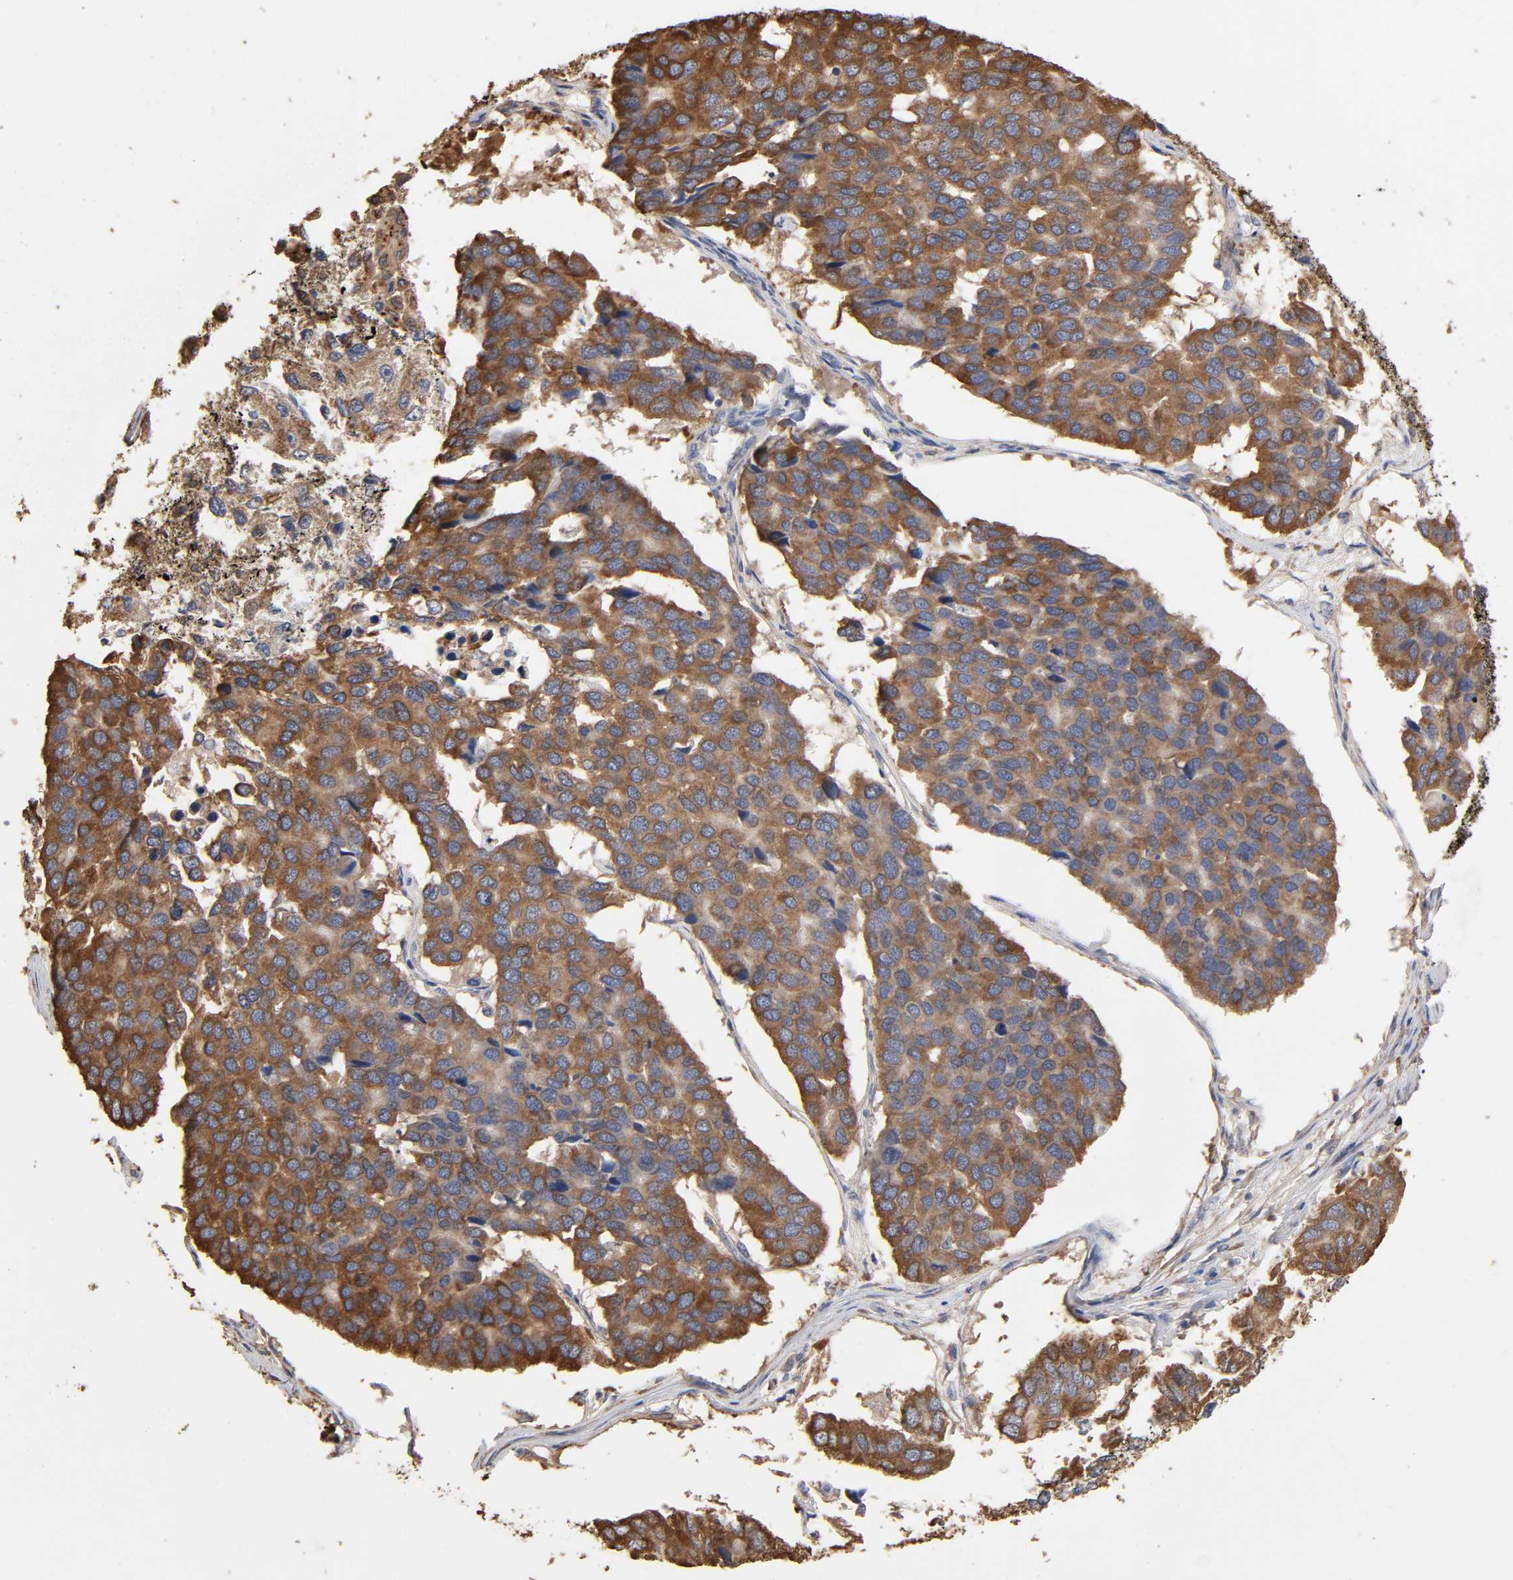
{"staining": {"intensity": "strong", "quantity": ">75%", "location": "cytoplasmic/membranous"}, "tissue": "pancreatic cancer", "cell_type": "Tumor cells", "image_type": "cancer", "snomed": [{"axis": "morphology", "description": "Adenocarcinoma, NOS"}, {"axis": "topography", "description": "Pancreas"}], "caption": "Human pancreatic cancer stained for a protein (brown) reveals strong cytoplasmic/membranous positive staining in about >75% of tumor cells.", "gene": "EIF4G2", "patient": {"sex": "male", "age": 50}}